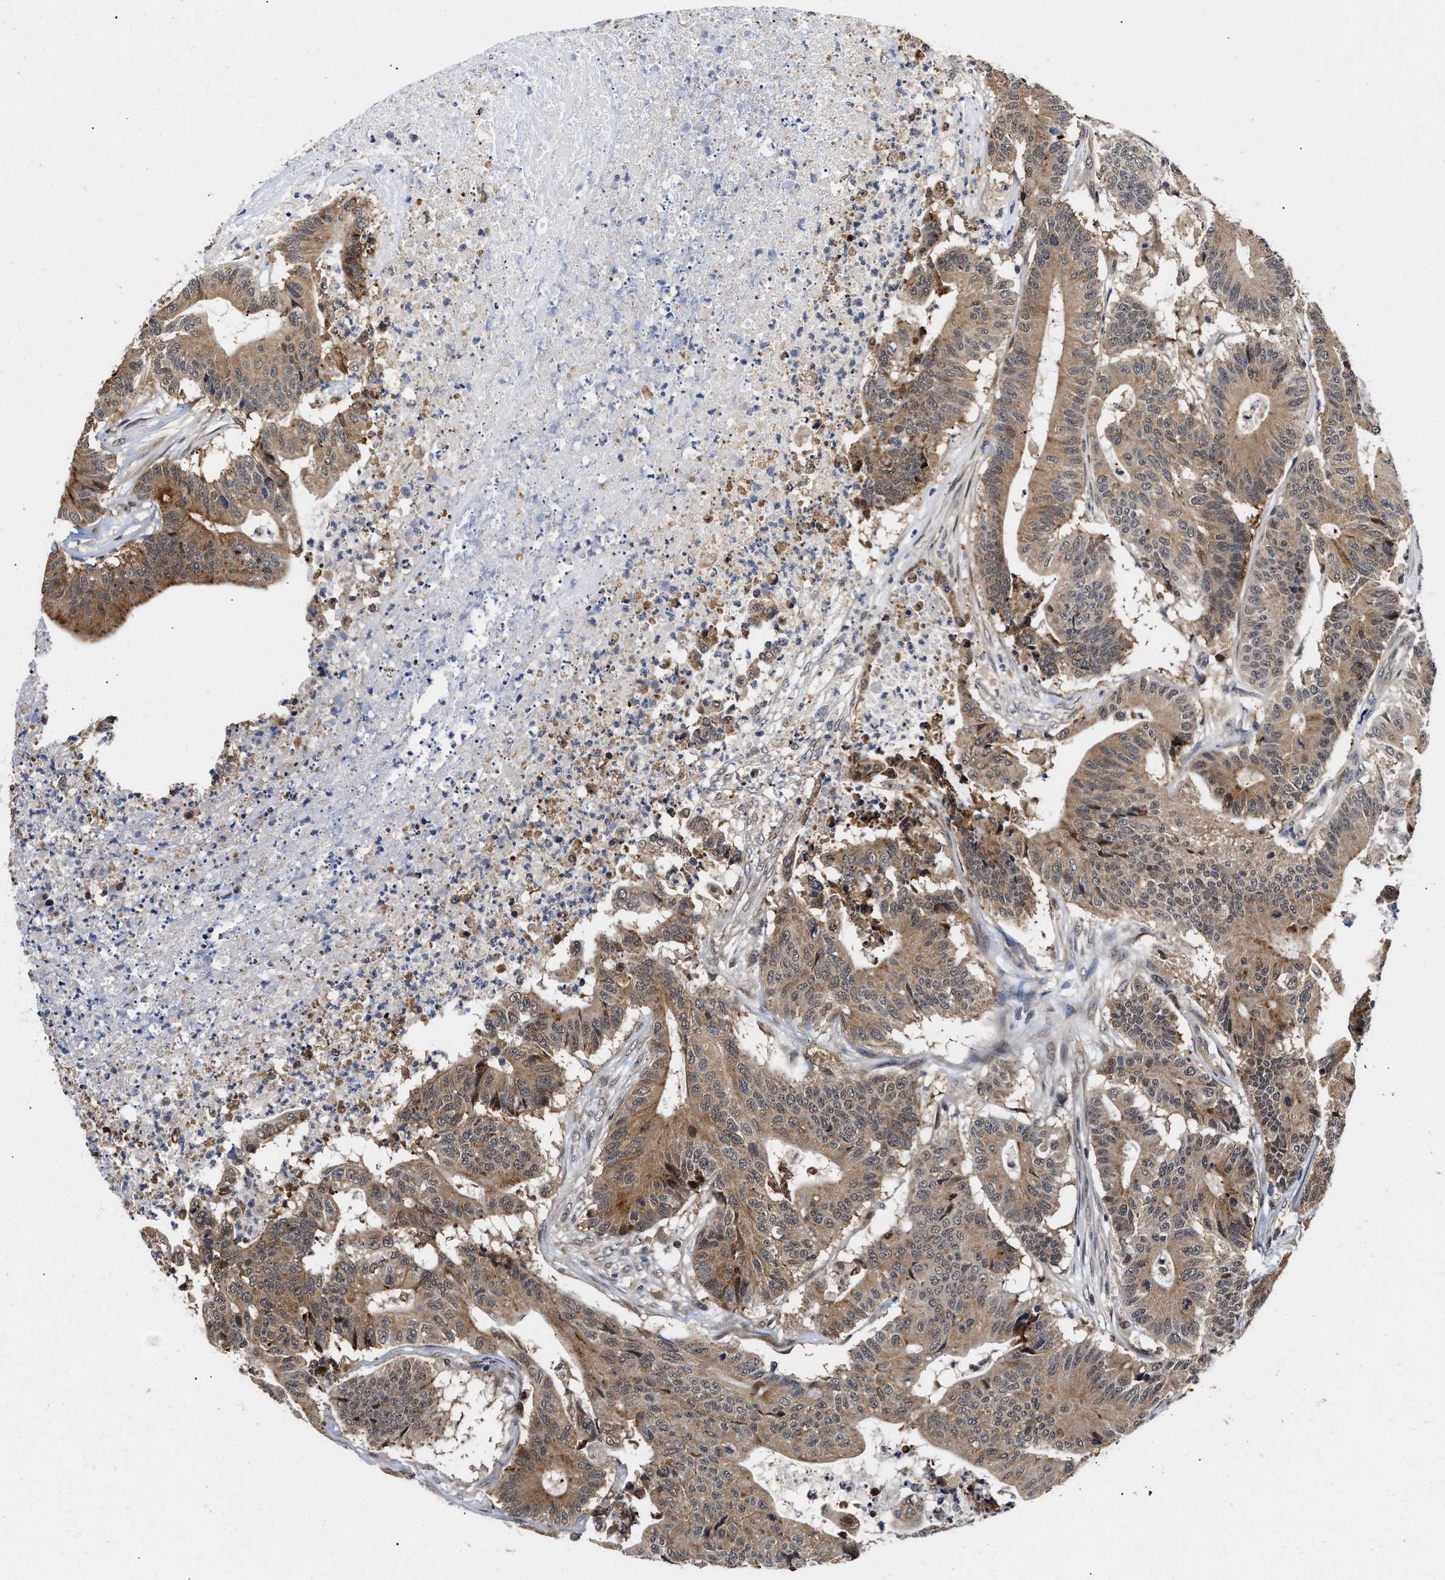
{"staining": {"intensity": "moderate", "quantity": ">75%", "location": "cytoplasmic/membranous"}, "tissue": "colorectal cancer", "cell_type": "Tumor cells", "image_type": "cancer", "snomed": [{"axis": "morphology", "description": "Adenocarcinoma, NOS"}, {"axis": "topography", "description": "Colon"}], "caption": "A medium amount of moderate cytoplasmic/membranous staining is identified in approximately >75% of tumor cells in colorectal cancer (adenocarcinoma) tissue.", "gene": "CLIP2", "patient": {"sex": "female", "age": 84}}